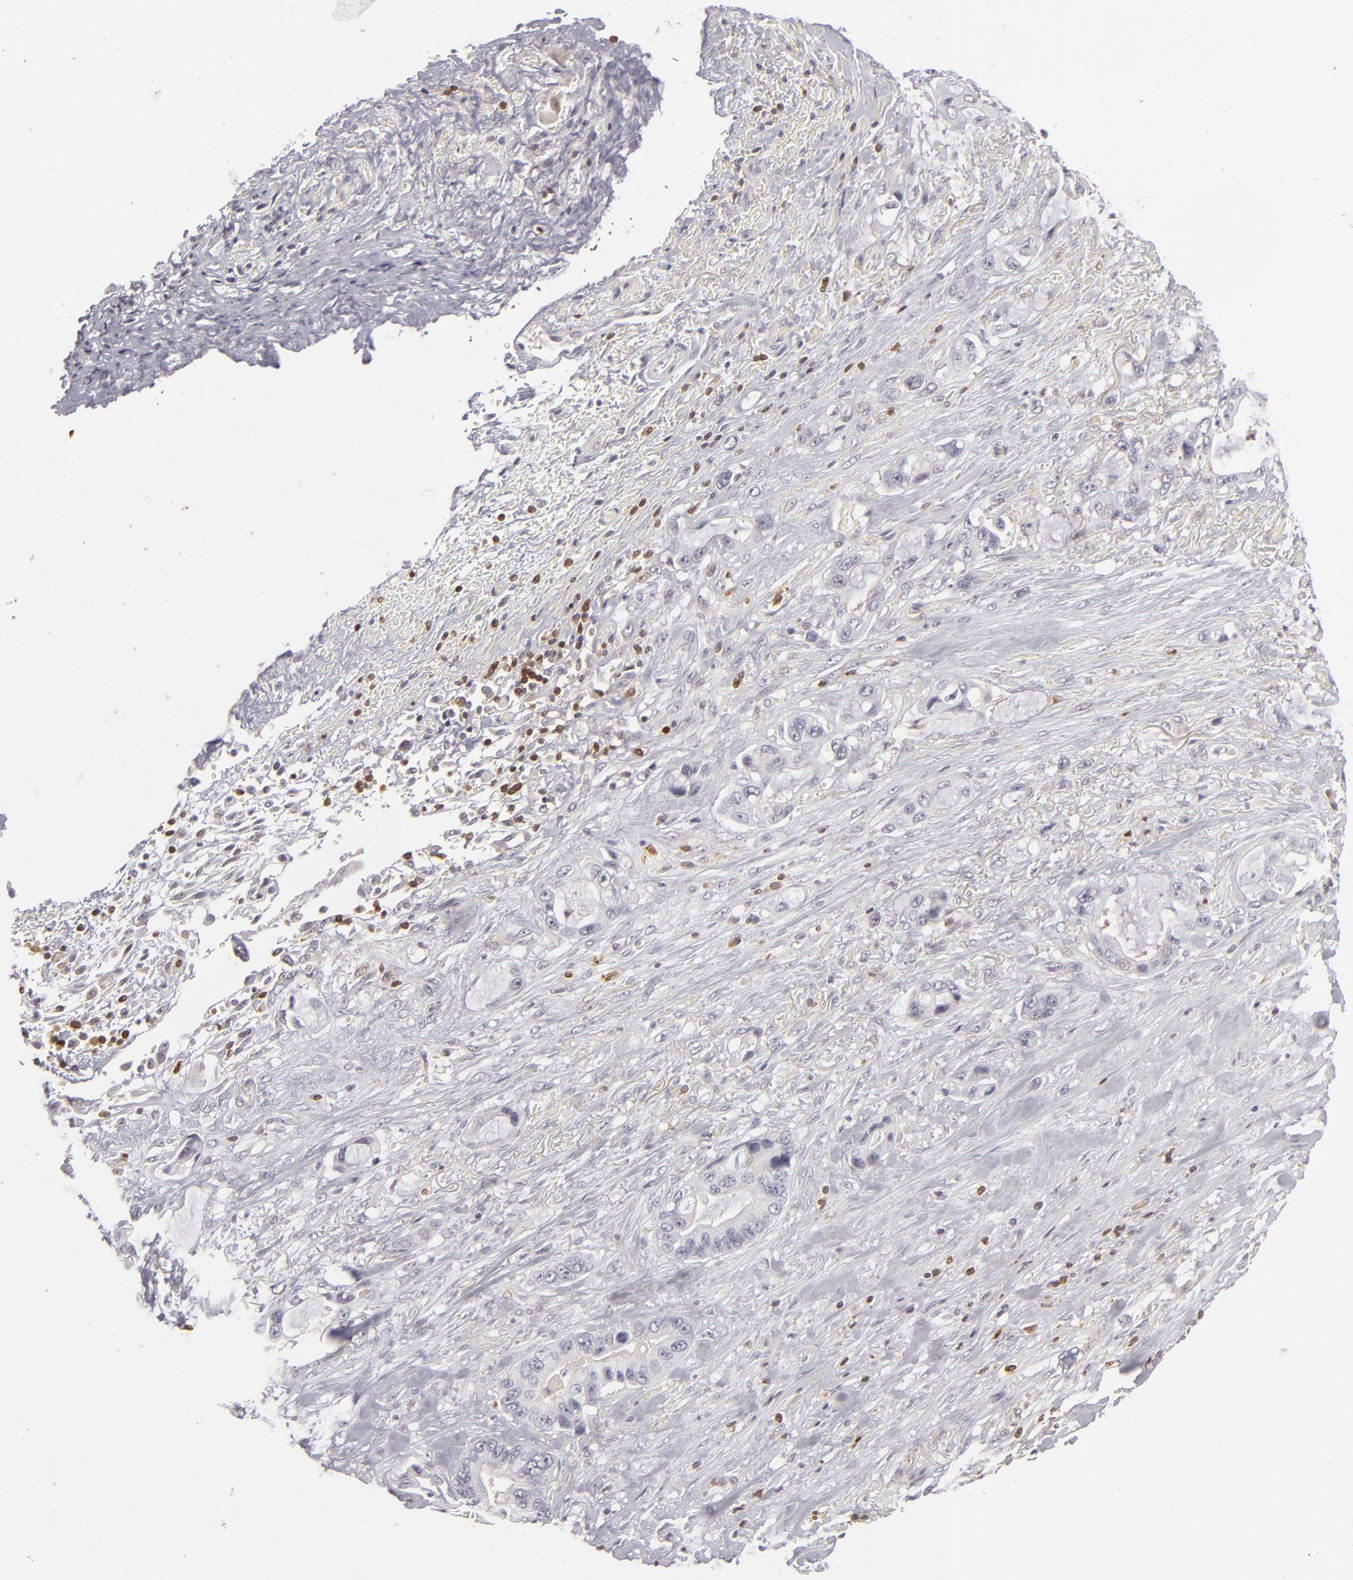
{"staining": {"intensity": "negative", "quantity": "none", "location": "none"}, "tissue": "pancreatic cancer", "cell_type": "Tumor cells", "image_type": "cancer", "snomed": [{"axis": "morphology", "description": "Adenocarcinoma, NOS"}, {"axis": "topography", "description": "Pancreas"}, {"axis": "topography", "description": "Stomach, upper"}], "caption": "Tumor cells show no significant protein staining in pancreatic adenocarcinoma.", "gene": "APOBEC3G", "patient": {"sex": "male", "age": 77}}